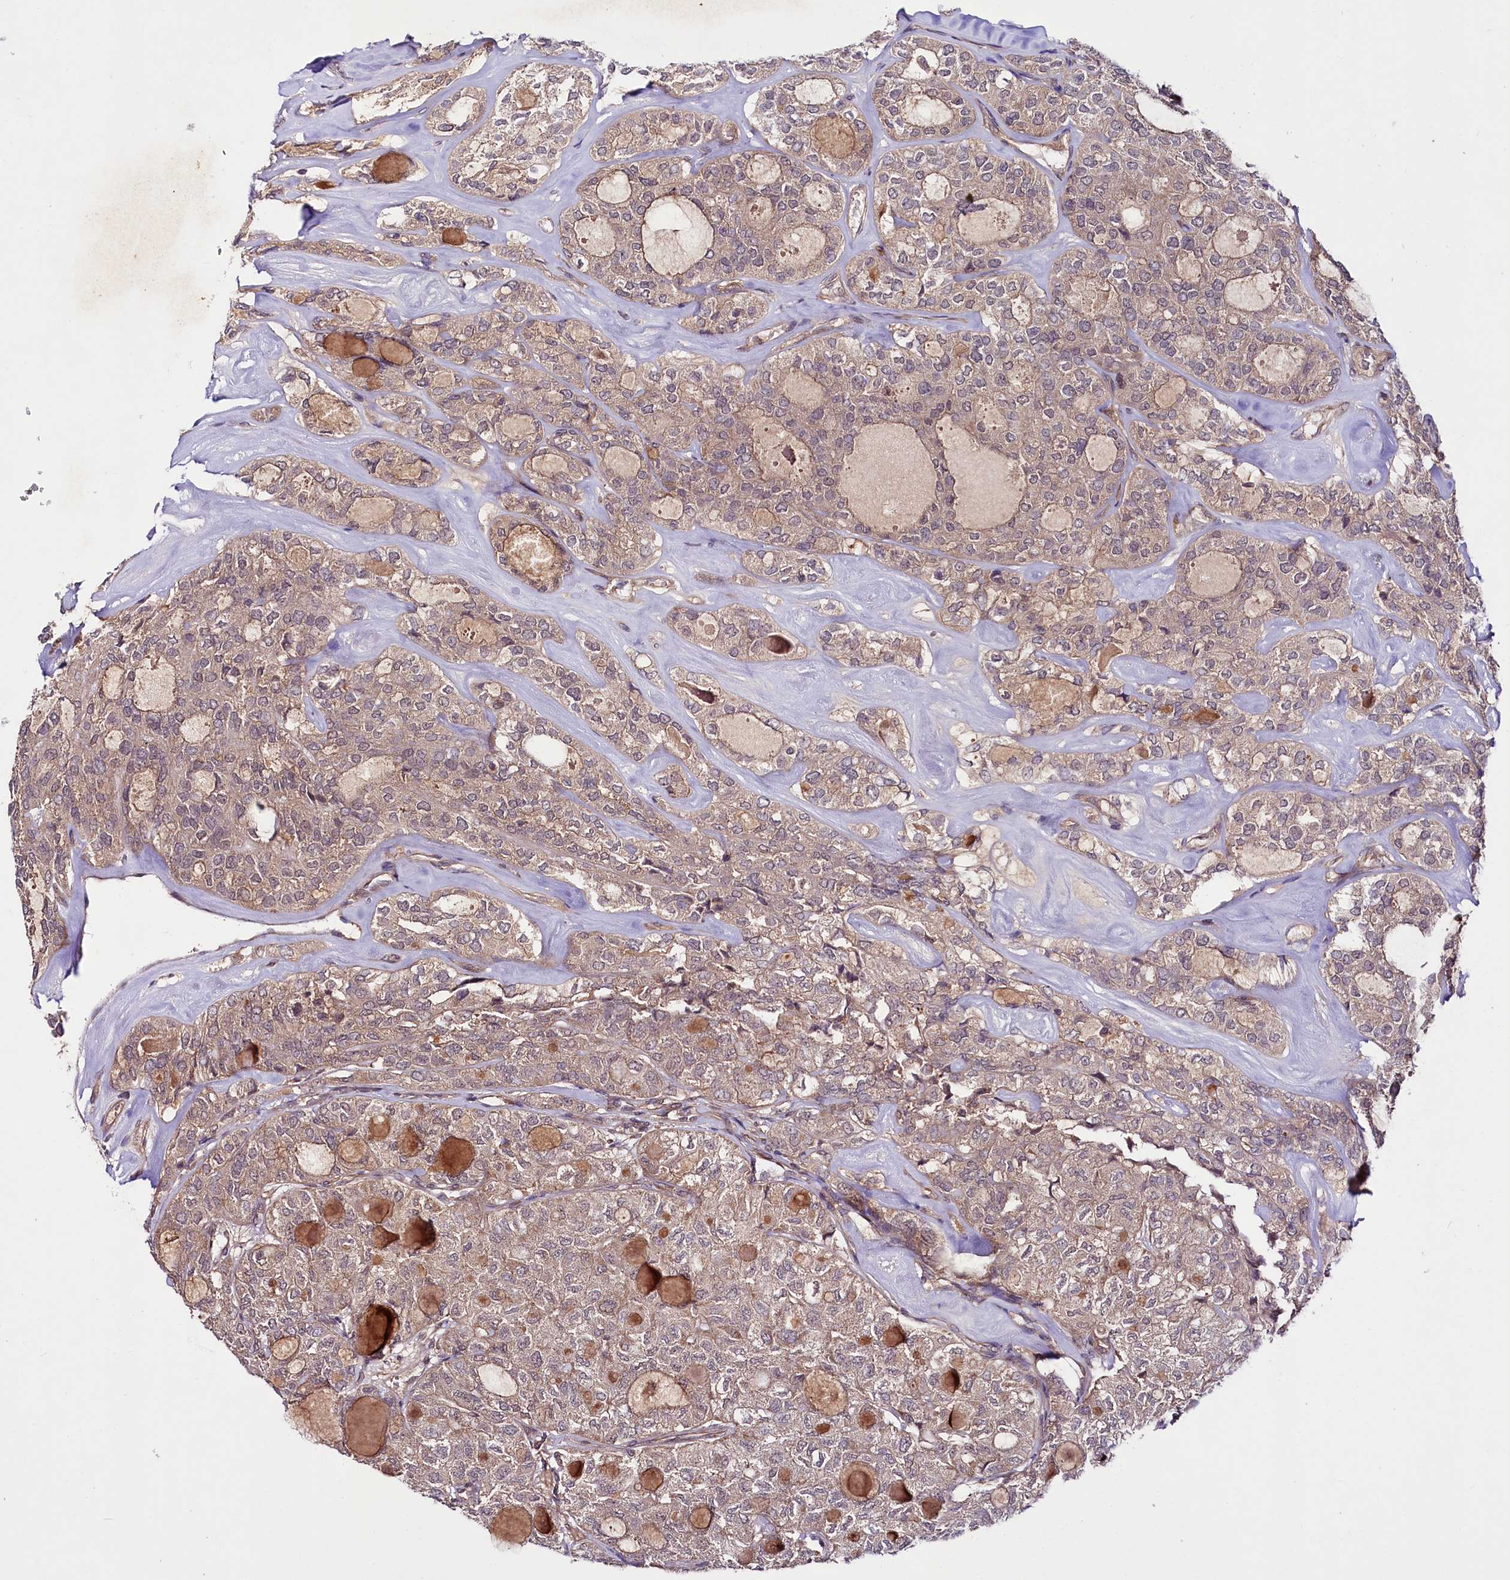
{"staining": {"intensity": "weak", "quantity": ">75%", "location": "cytoplasmic/membranous"}, "tissue": "thyroid cancer", "cell_type": "Tumor cells", "image_type": "cancer", "snomed": [{"axis": "morphology", "description": "Follicular adenoma carcinoma, NOS"}, {"axis": "topography", "description": "Thyroid gland"}], "caption": "This photomicrograph displays immunohistochemistry (IHC) staining of human thyroid cancer (follicular adenoma carcinoma), with low weak cytoplasmic/membranous positivity in about >75% of tumor cells.", "gene": "PHLDB1", "patient": {"sex": "male", "age": 75}}